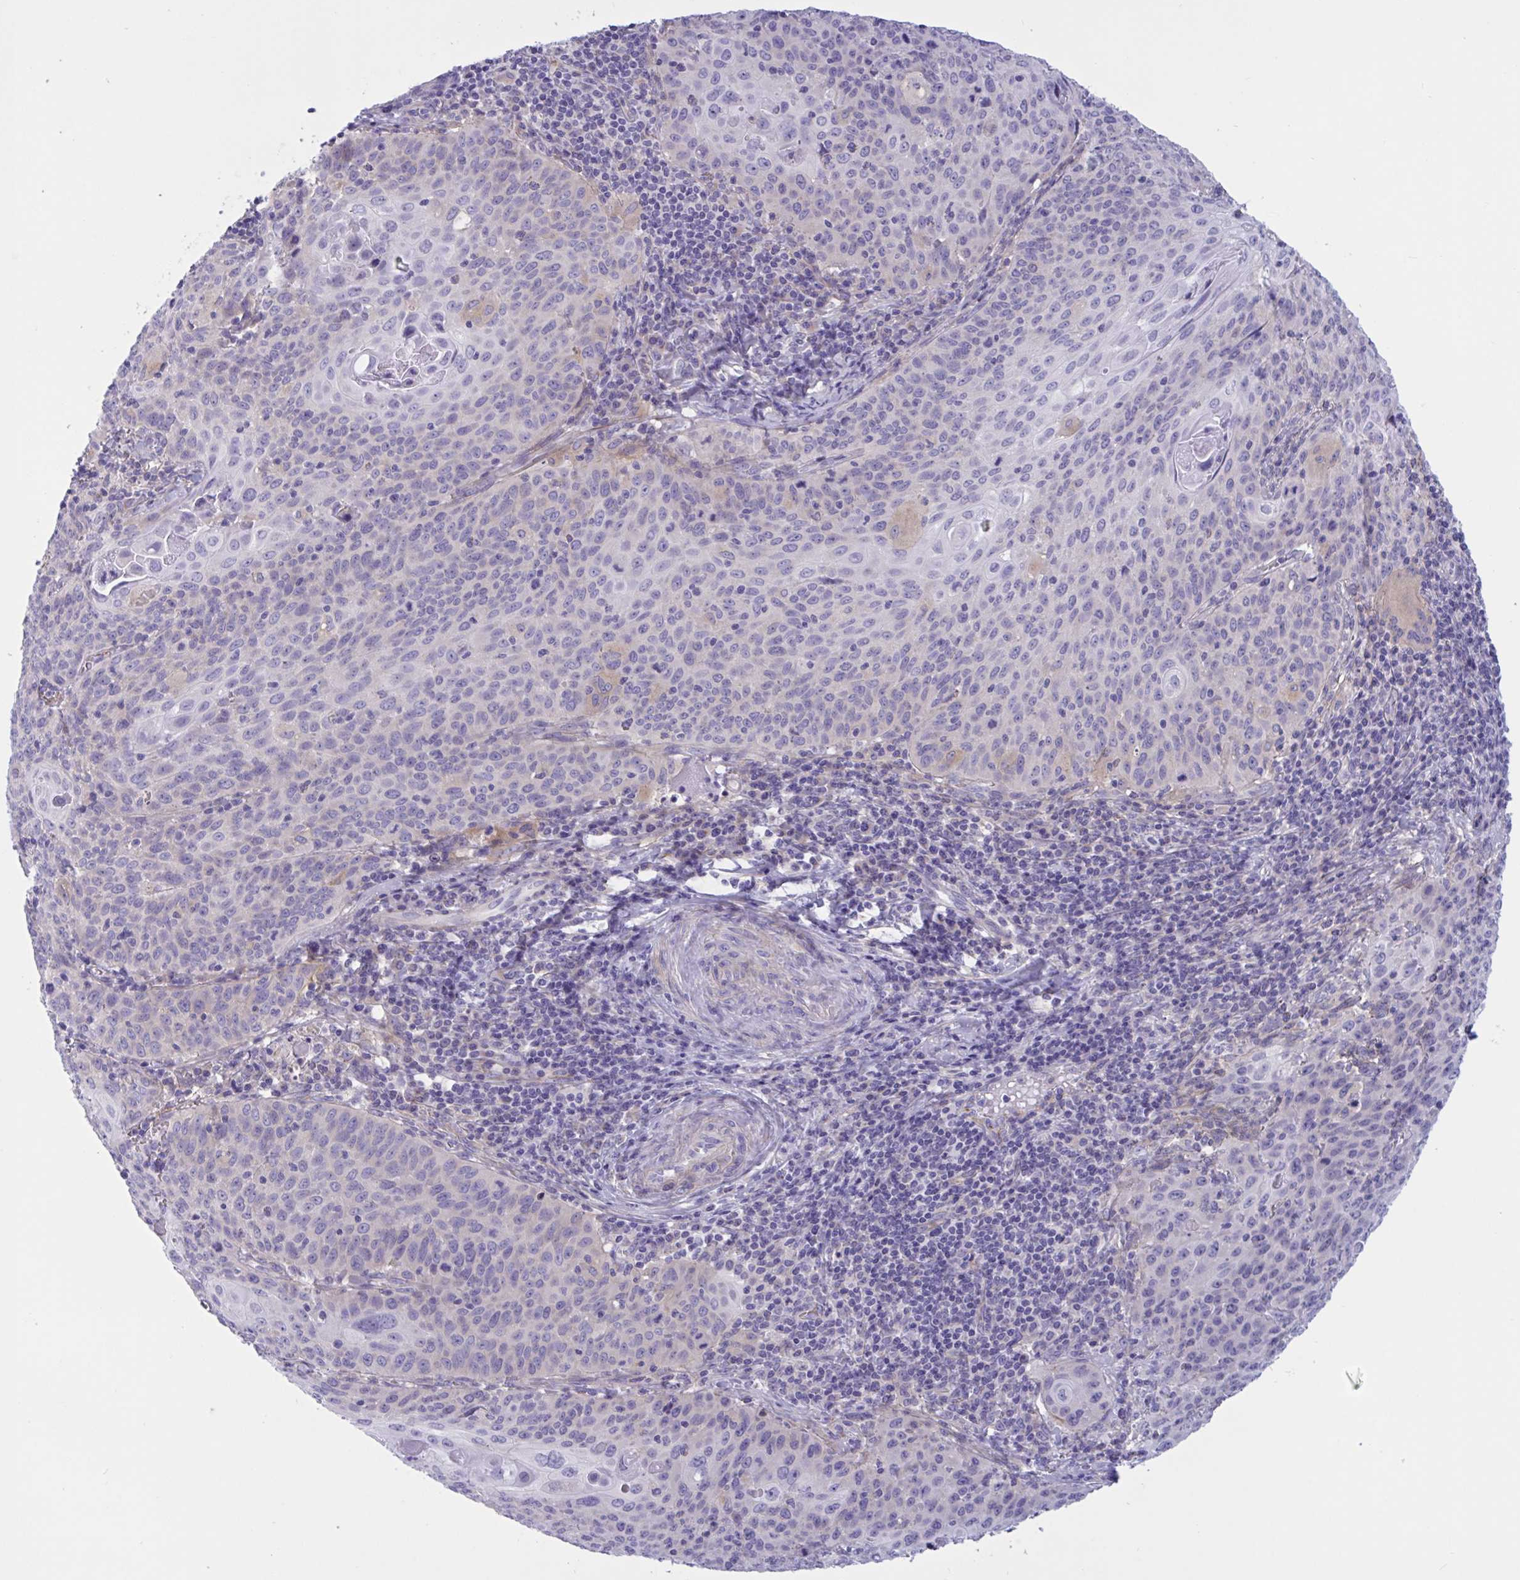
{"staining": {"intensity": "negative", "quantity": "none", "location": "none"}, "tissue": "cervical cancer", "cell_type": "Tumor cells", "image_type": "cancer", "snomed": [{"axis": "morphology", "description": "Squamous cell carcinoma, NOS"}, {"axis": "topography", "description": "Cervix"}], "caption": "High power microscopy image of an immunohistochemistry (IHC) image of cervical cancer, revealing no significant expression in tumor cells.", "gene": "OXLD1", "patient": {"sex": "female", "age": 65}}